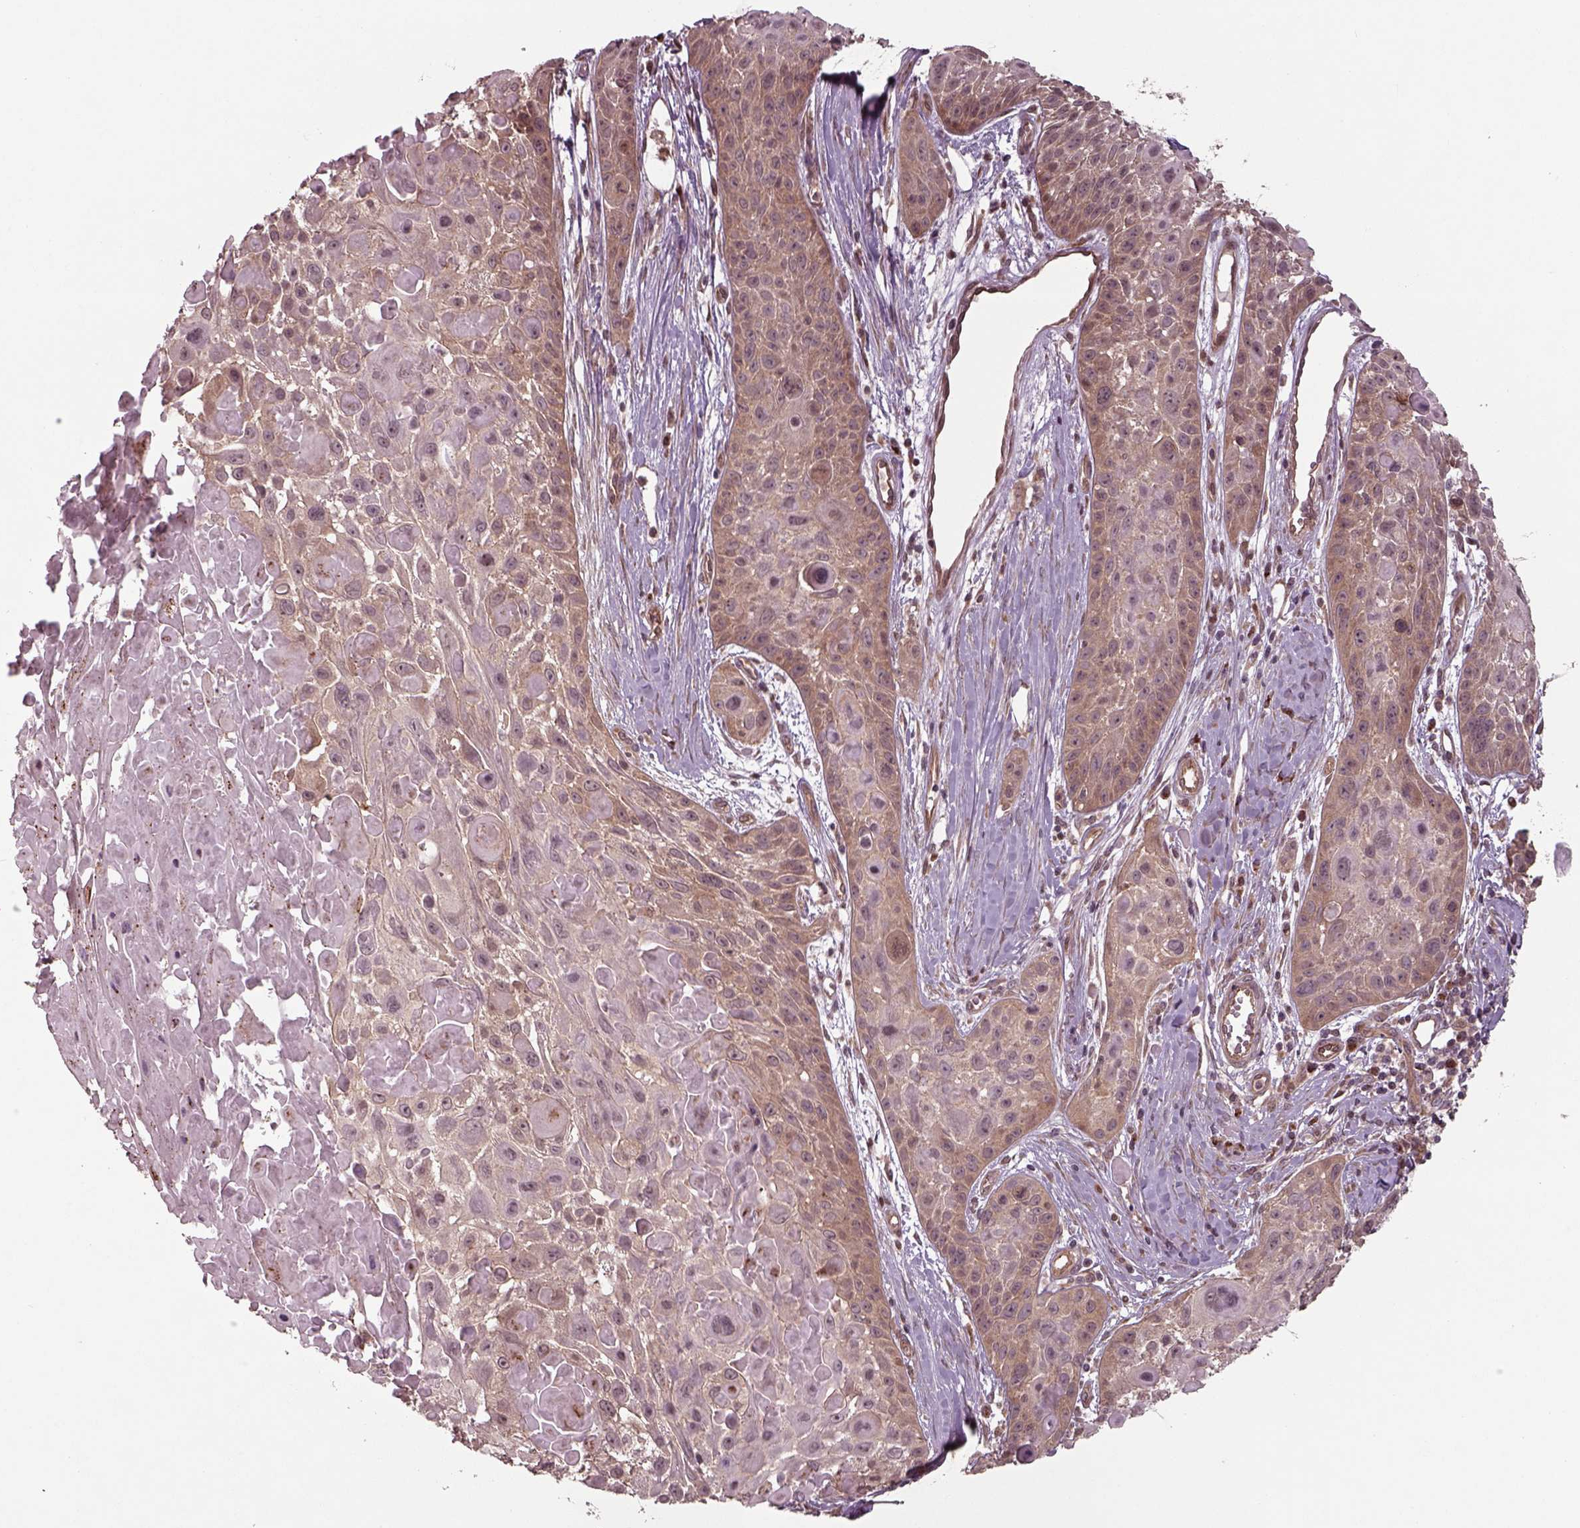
{"staining": {"intensity": "weak", "quantity": "25%-75%", "location": "cytoplasmic/membranous"}, "tissue": "skin cancer", "cell_type": "Tumor cells", "image_type": "cancer", "snomed": [{"axis": "morphology", "description": "Squamous cell carcinoma, NOS"}, {"axis": "topography", "description": "Skin"}, {"axis": "topography", "description": "Anal"}], "caption": "Protein staining by IHC exhibits weak cytoplasmic/membranous staining in about 25%-75% of tumor cells in skin cancer (squamous cell carcinoma).", "gene": "CHMP3", "patient": {"sex": "female", "age": 75}}